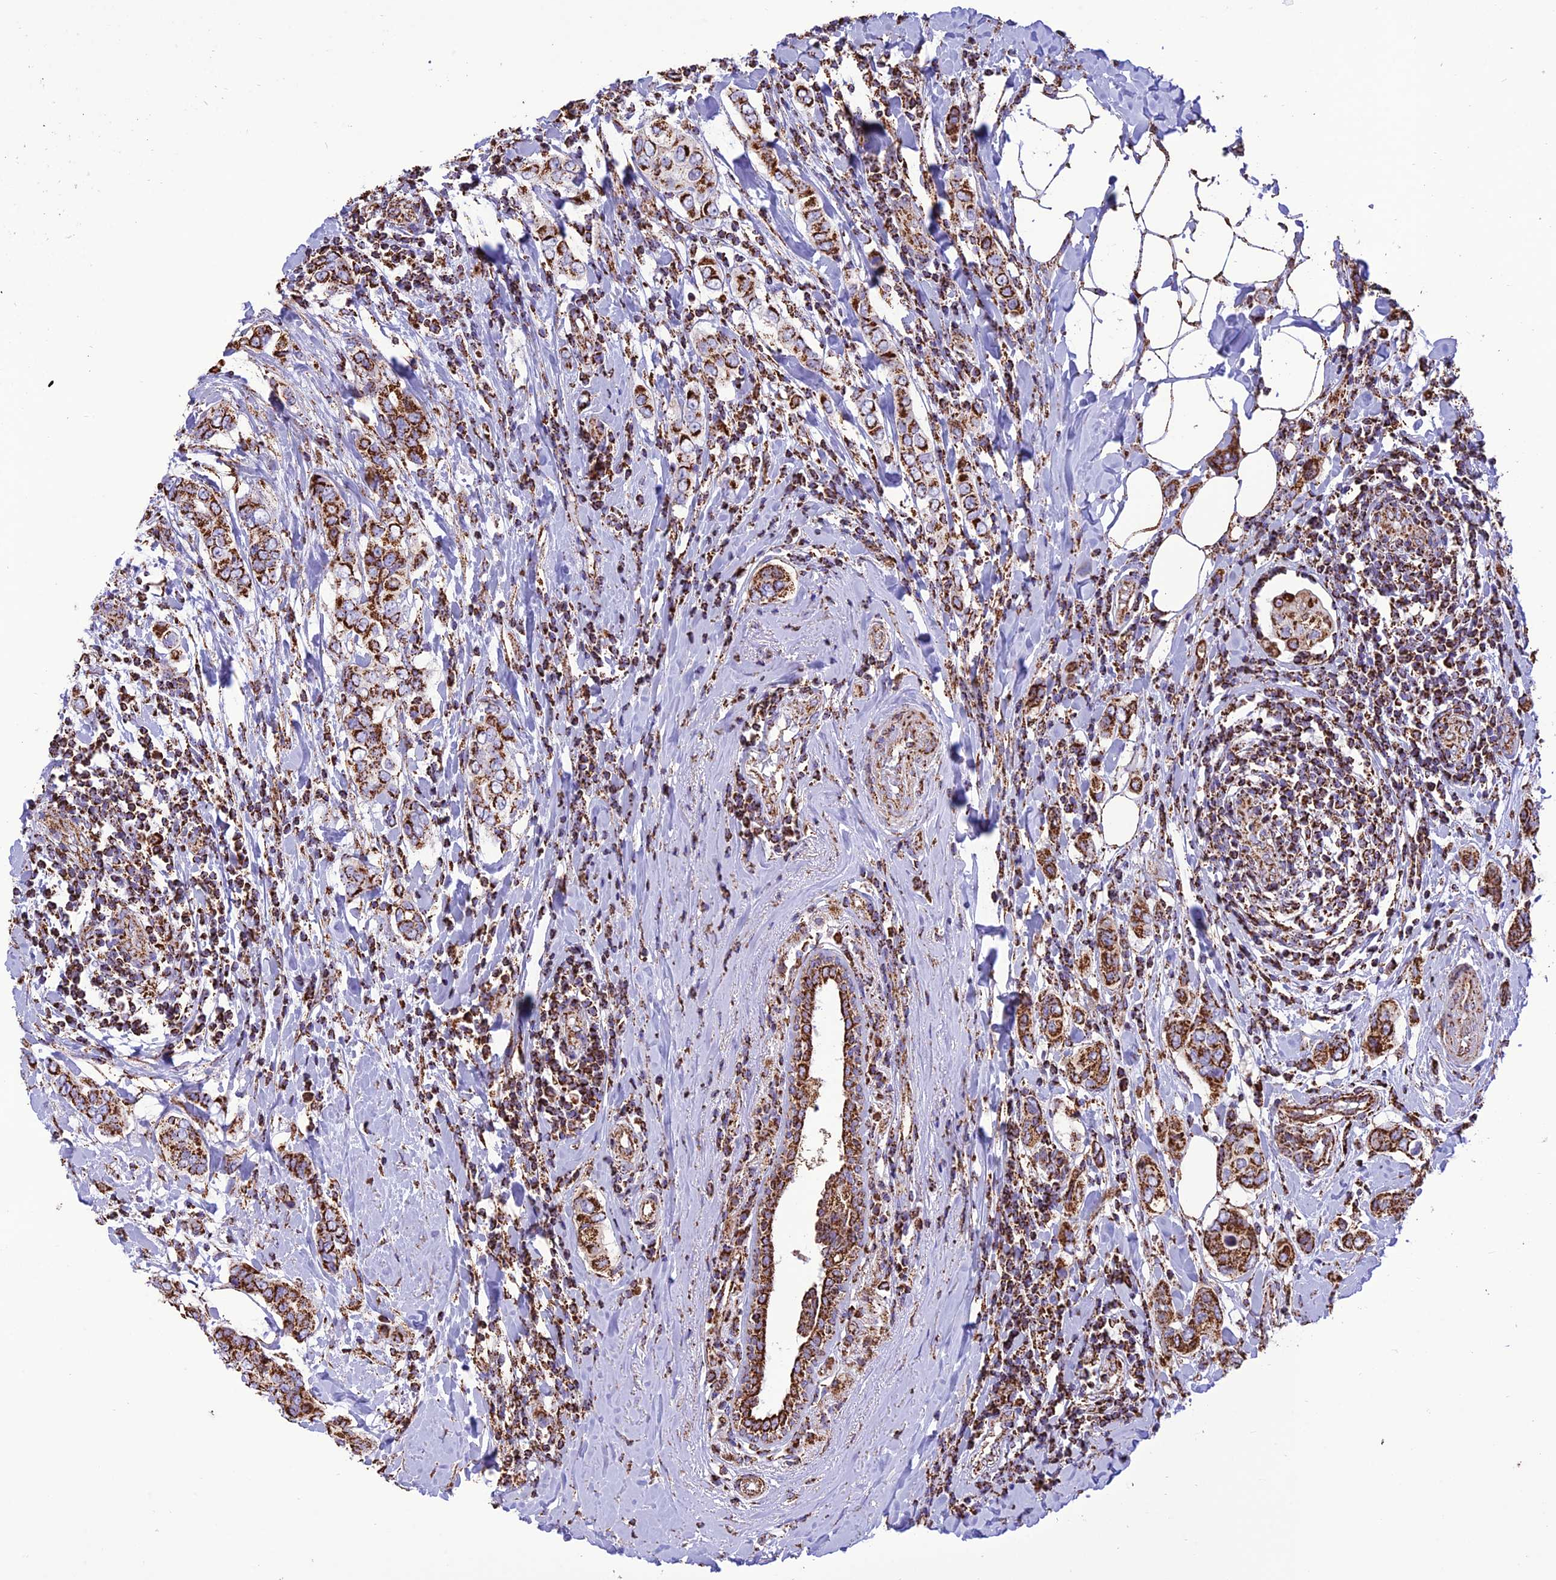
{"staining": {"intensity": "strong", "quantity": ">75%", "location": "cytoplasmic/membranous"}, "tissue": "breast cancer", "cell_type": "Tumor cells", "image_type": "cancer", "snomed": [{"axis": "morphology", "description": "Lobular carcinoma"}, {"axis": "topography", "description": "Breast"}], "caption": "A photomicrograph showing strong cytoplasmic/membranous positivity in about >75% of tumor cells in breast cancer (lobular carcinoma), as visualized by brown immunohistochemical staining.", "gene": "NDUFAF1", "patient": {"sex": "female", "age": 51}}